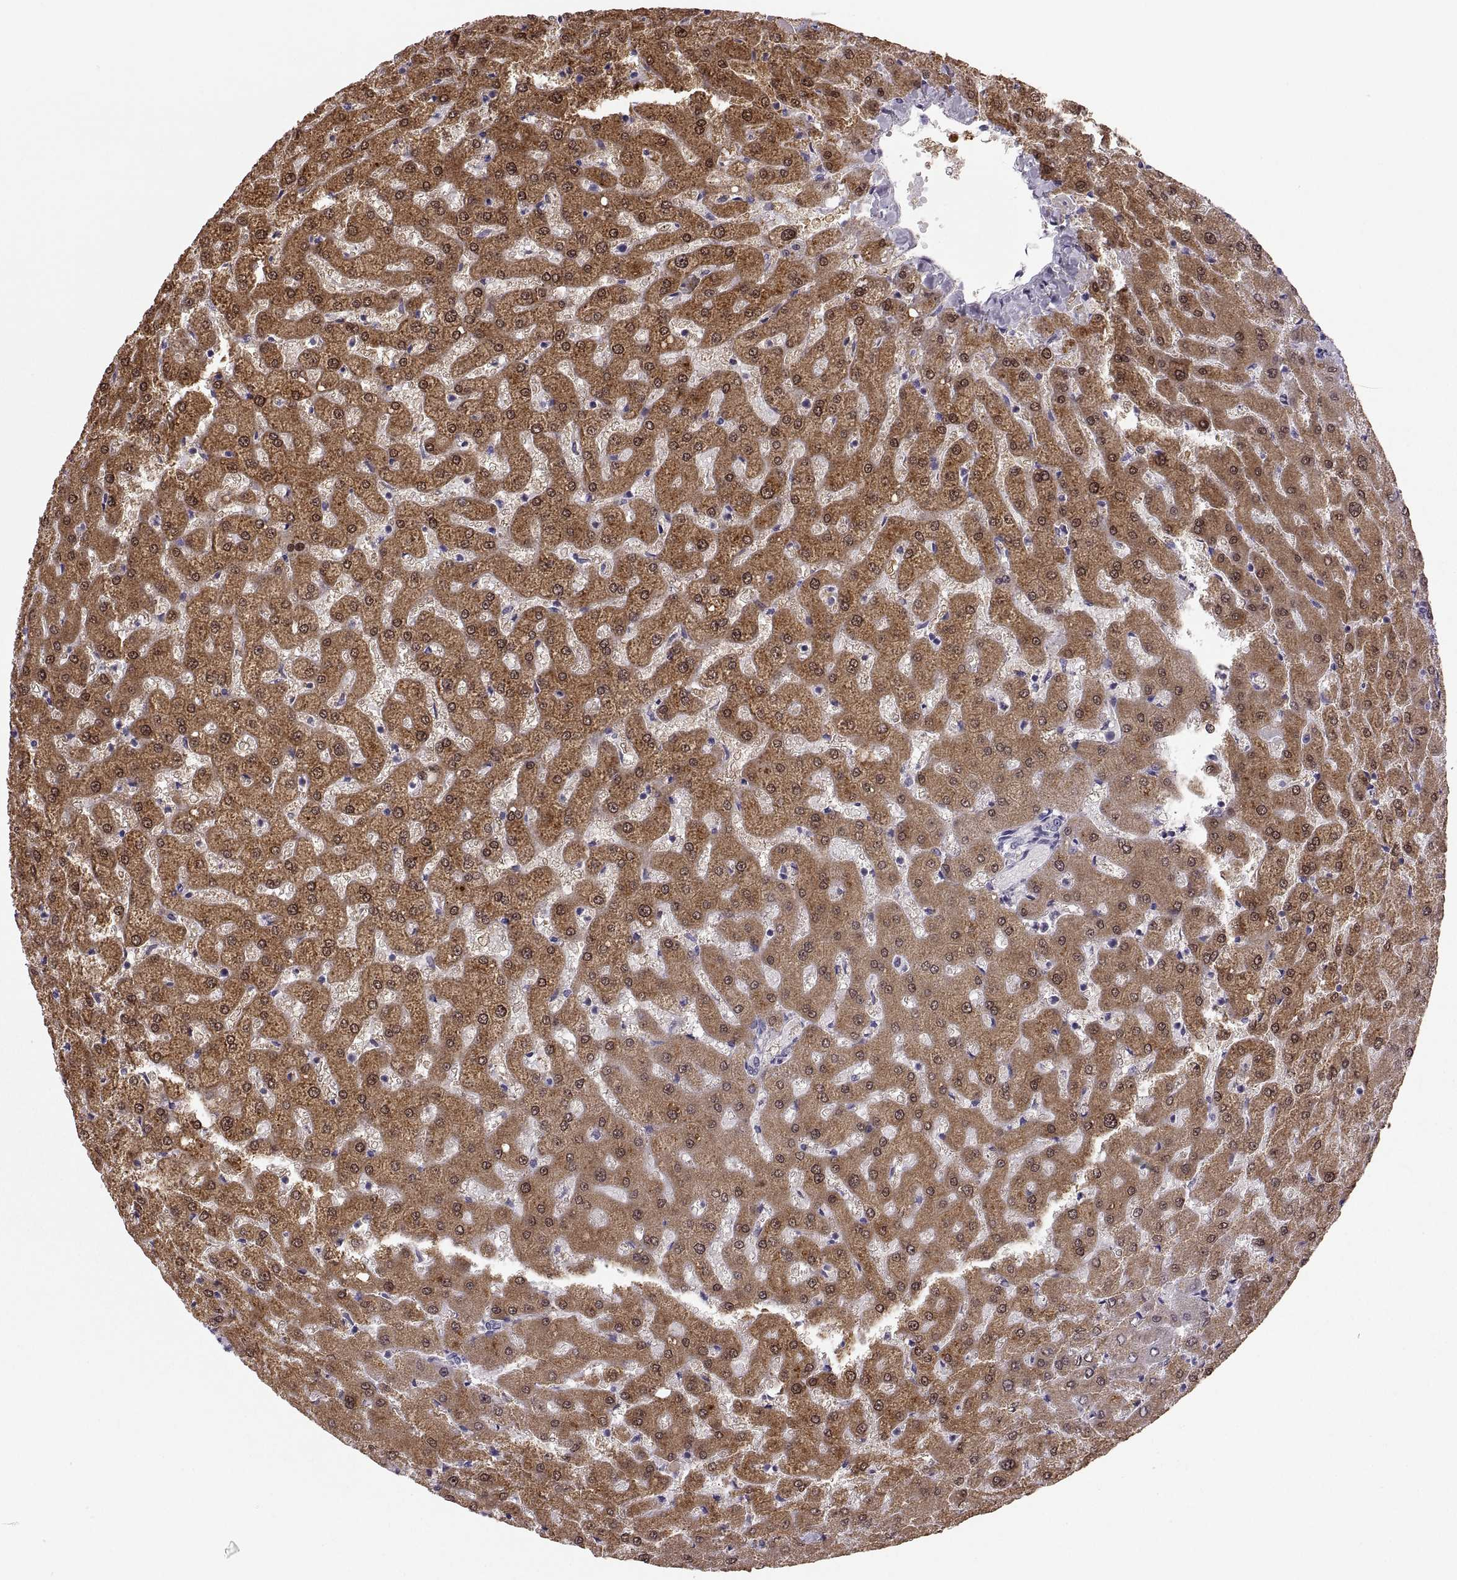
{"staining": {"intensity": "negative", "quantity": "none", "location": "none"}, "tissue": "liver", "cell_type": "Cholangiocytes", "image_type": "normal", "snomed": [{"axis": "morphology", "description": "Normal tissue, NOS"}, {"axis": "topography", "description": "Liver"}], "caption": "Immunohistochemistry micrograph of unremarkable liver stained for a protein (brown), which displays no expression in cholangiocytes.", "gene": "ADH6", "patient": {"sex": "female", "age": 50}}